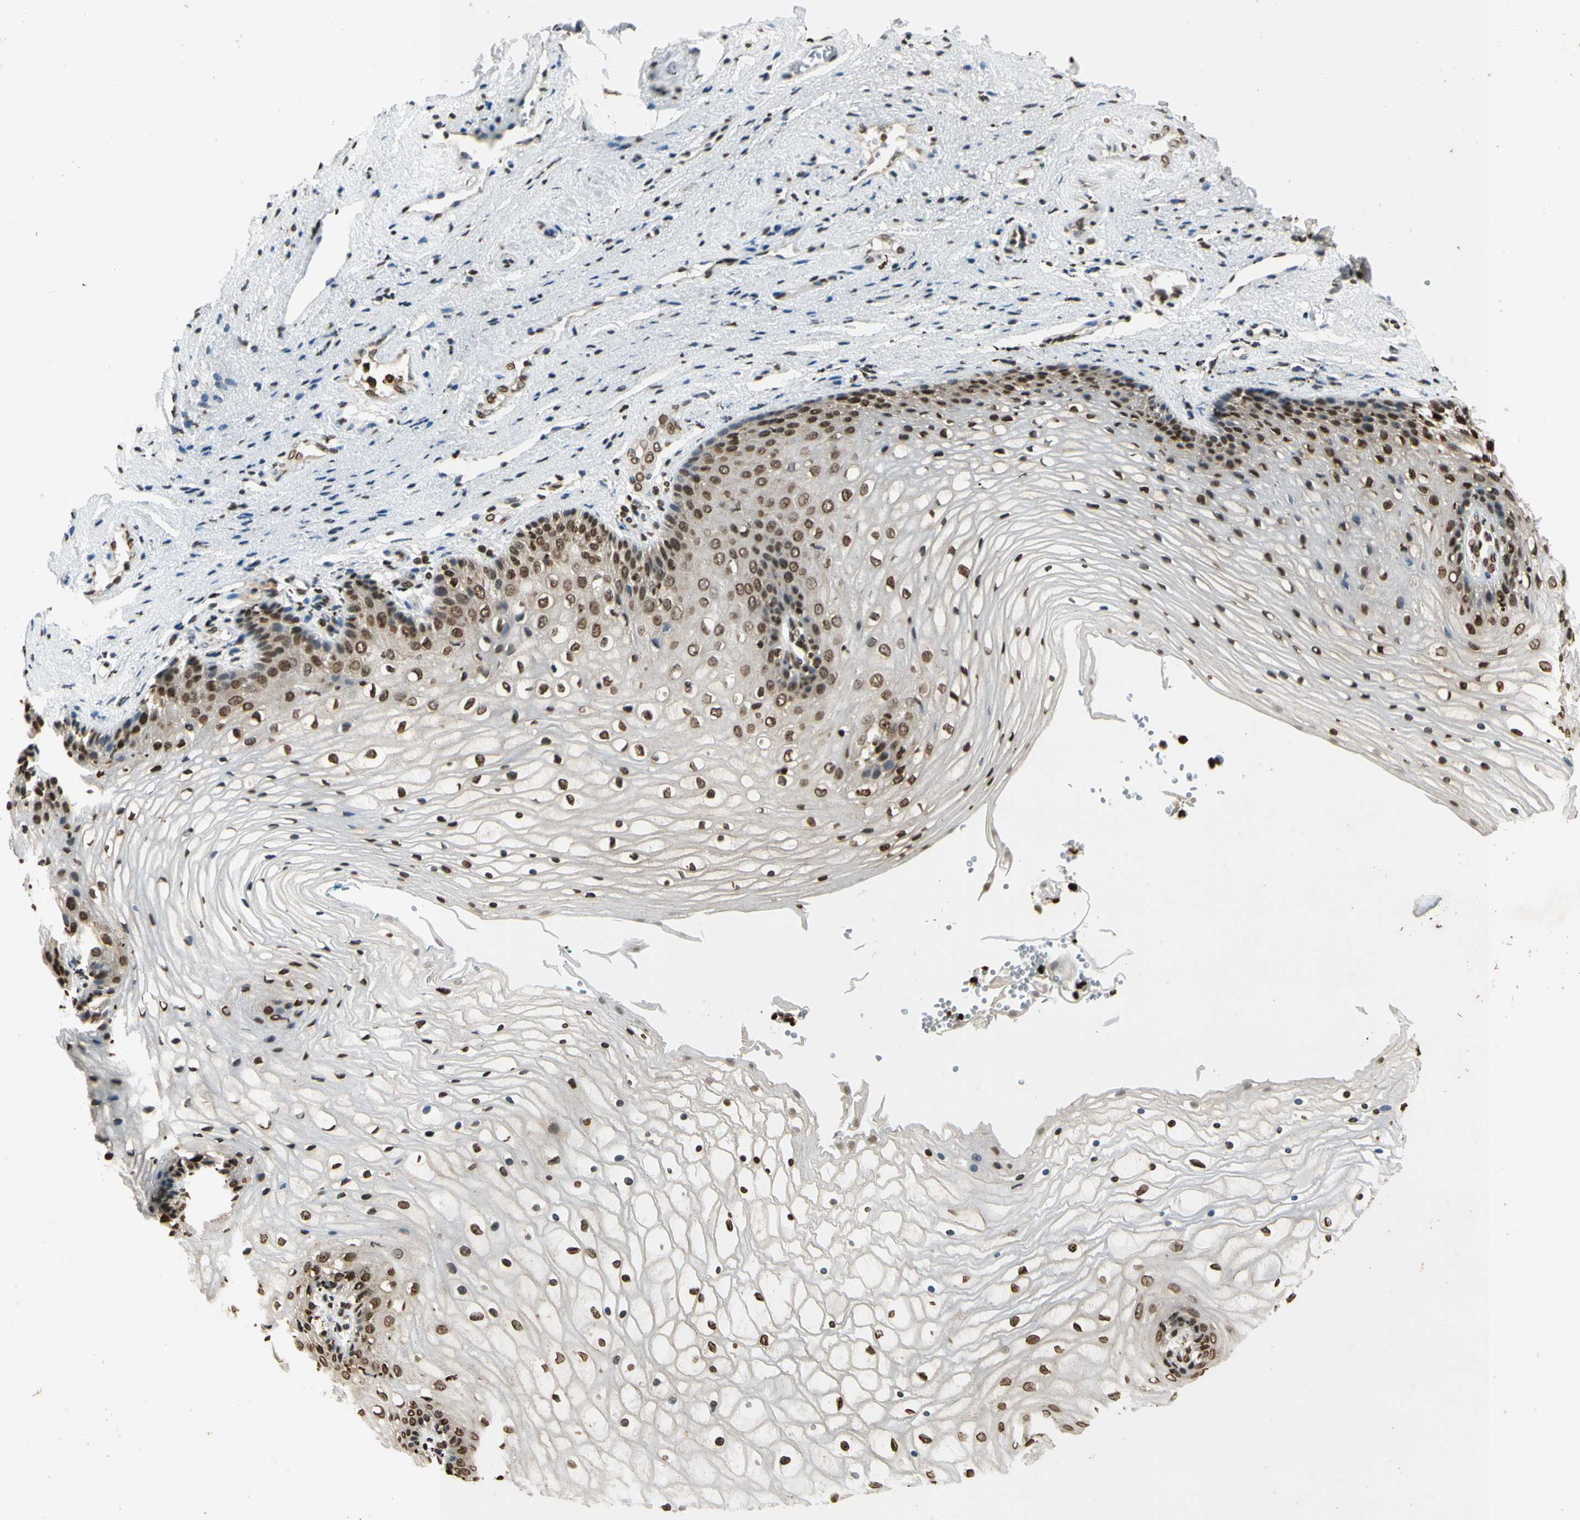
{"staining": {"intensity": "strong", "quantity": ">75%", "location": "cytoplasmic/membranous,nuclear"}, "tissue": "vagina", "cell_type": "Squamous epithelial cells", "image_type": "normal", "snomed": [{"axis": "morphology", "description": "Normal tissue, NOS"}, {"axis": "topography", "description": "Vagina"}], "caption": "The micrograph exhibits a brown stain indicating the presence of a protein in the cytoplasmic/membranous,nuclear of squamous epithelial cells in vagina.", "gene": "RORA", "patient": {"sex": "female", "age": 34}}